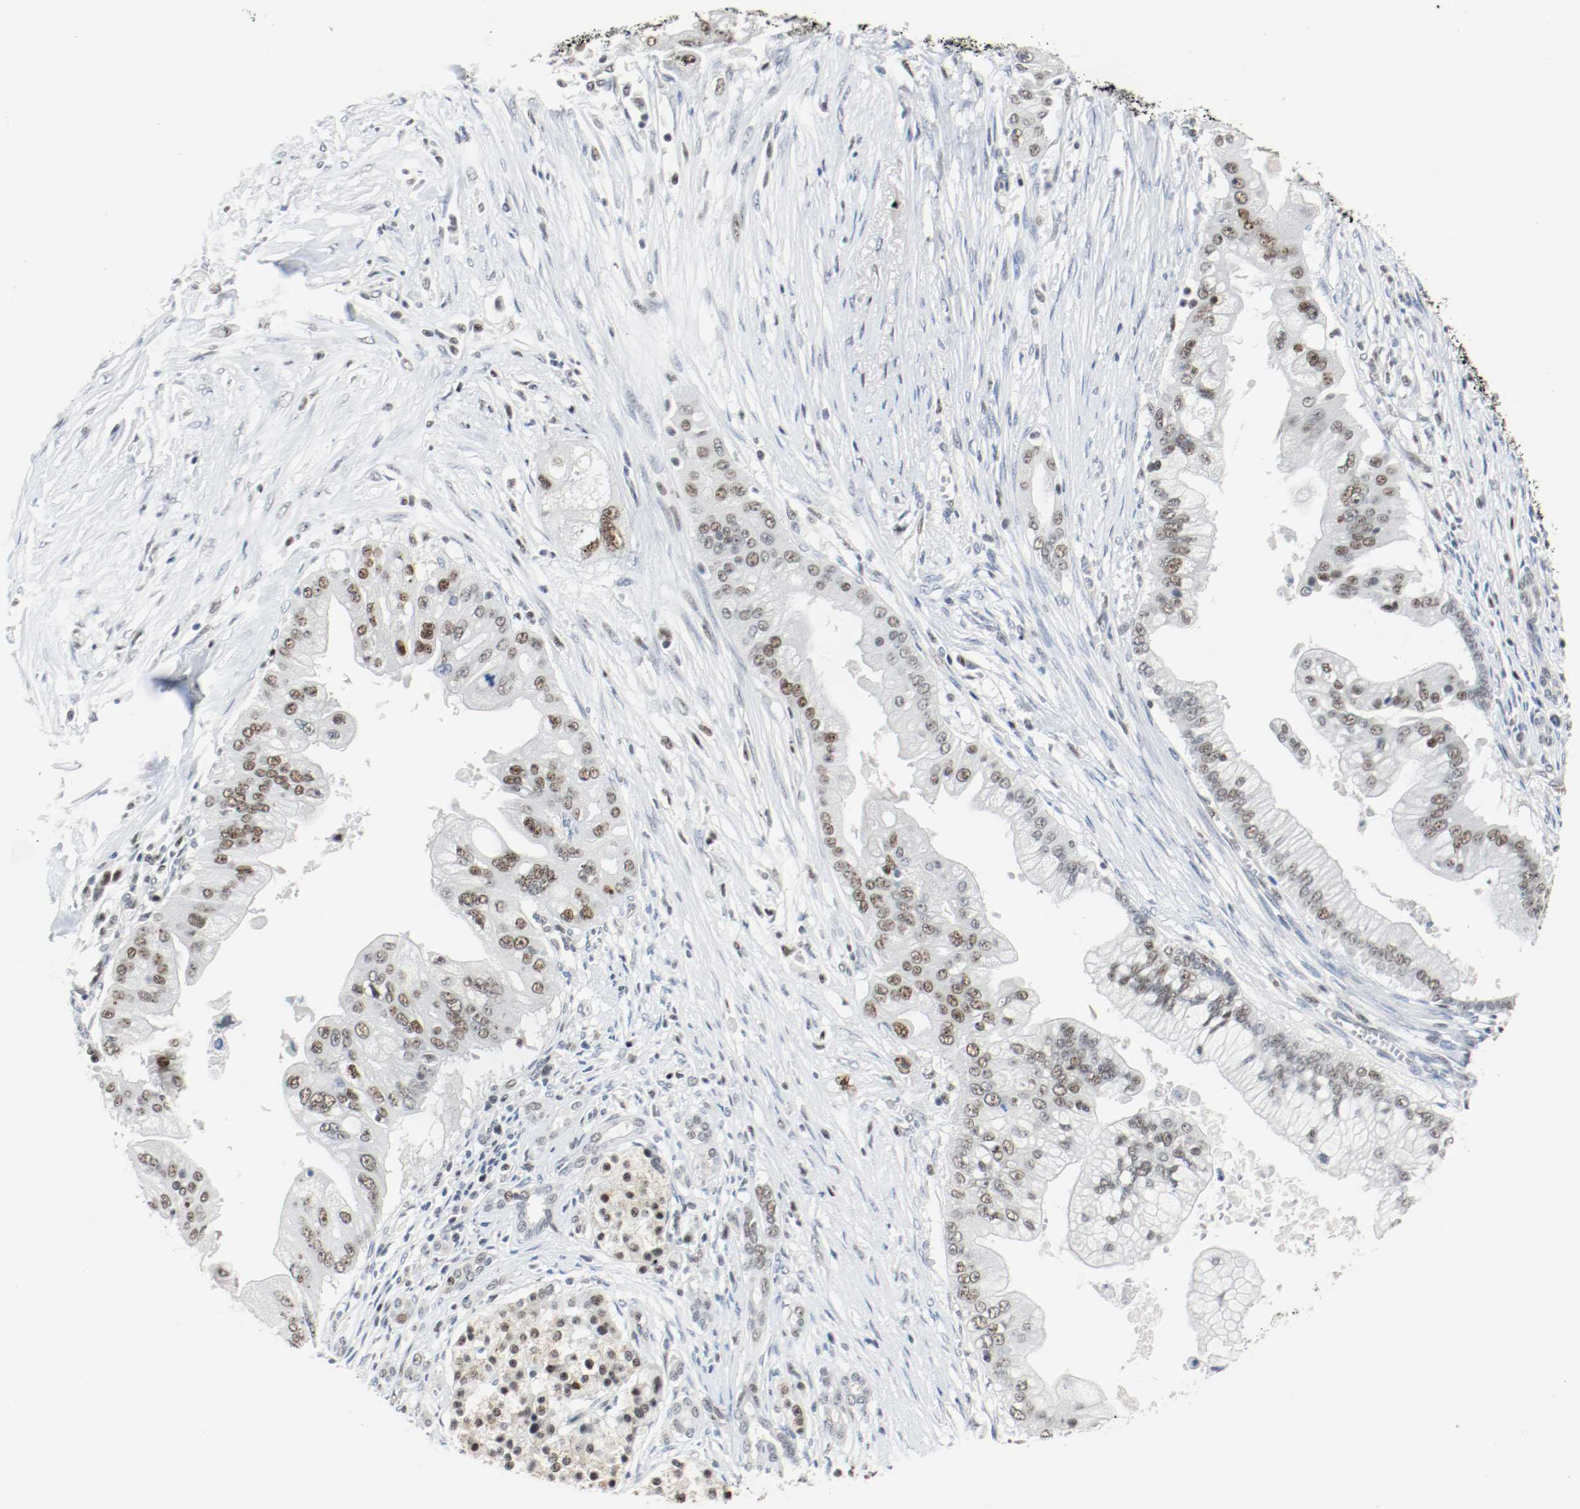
{"staining": {"intensity": "strong", "quantity": "25%-75%", "location": "nuclear"}, "tissue": "pancreatic cancer", "cell_type": "Tumor cells", "image_type": "cancer", "snomed": [{"axis": "morphology", "description": "Adenocarcinoma, NOS"}, {"axis": "topography", "description": "Pancreas"}], "caption": "High-magnification brightfield microscopy of pancreatic adenocarcinoma stained with DAB (brown) and counterstained with hematoxylin (blue). tumor cells exhibit strong nuclear staining is seen in approximately25%-75% of cells.", "gene": "ASH1L", "patient": {"sex": "male", "age": 59}}